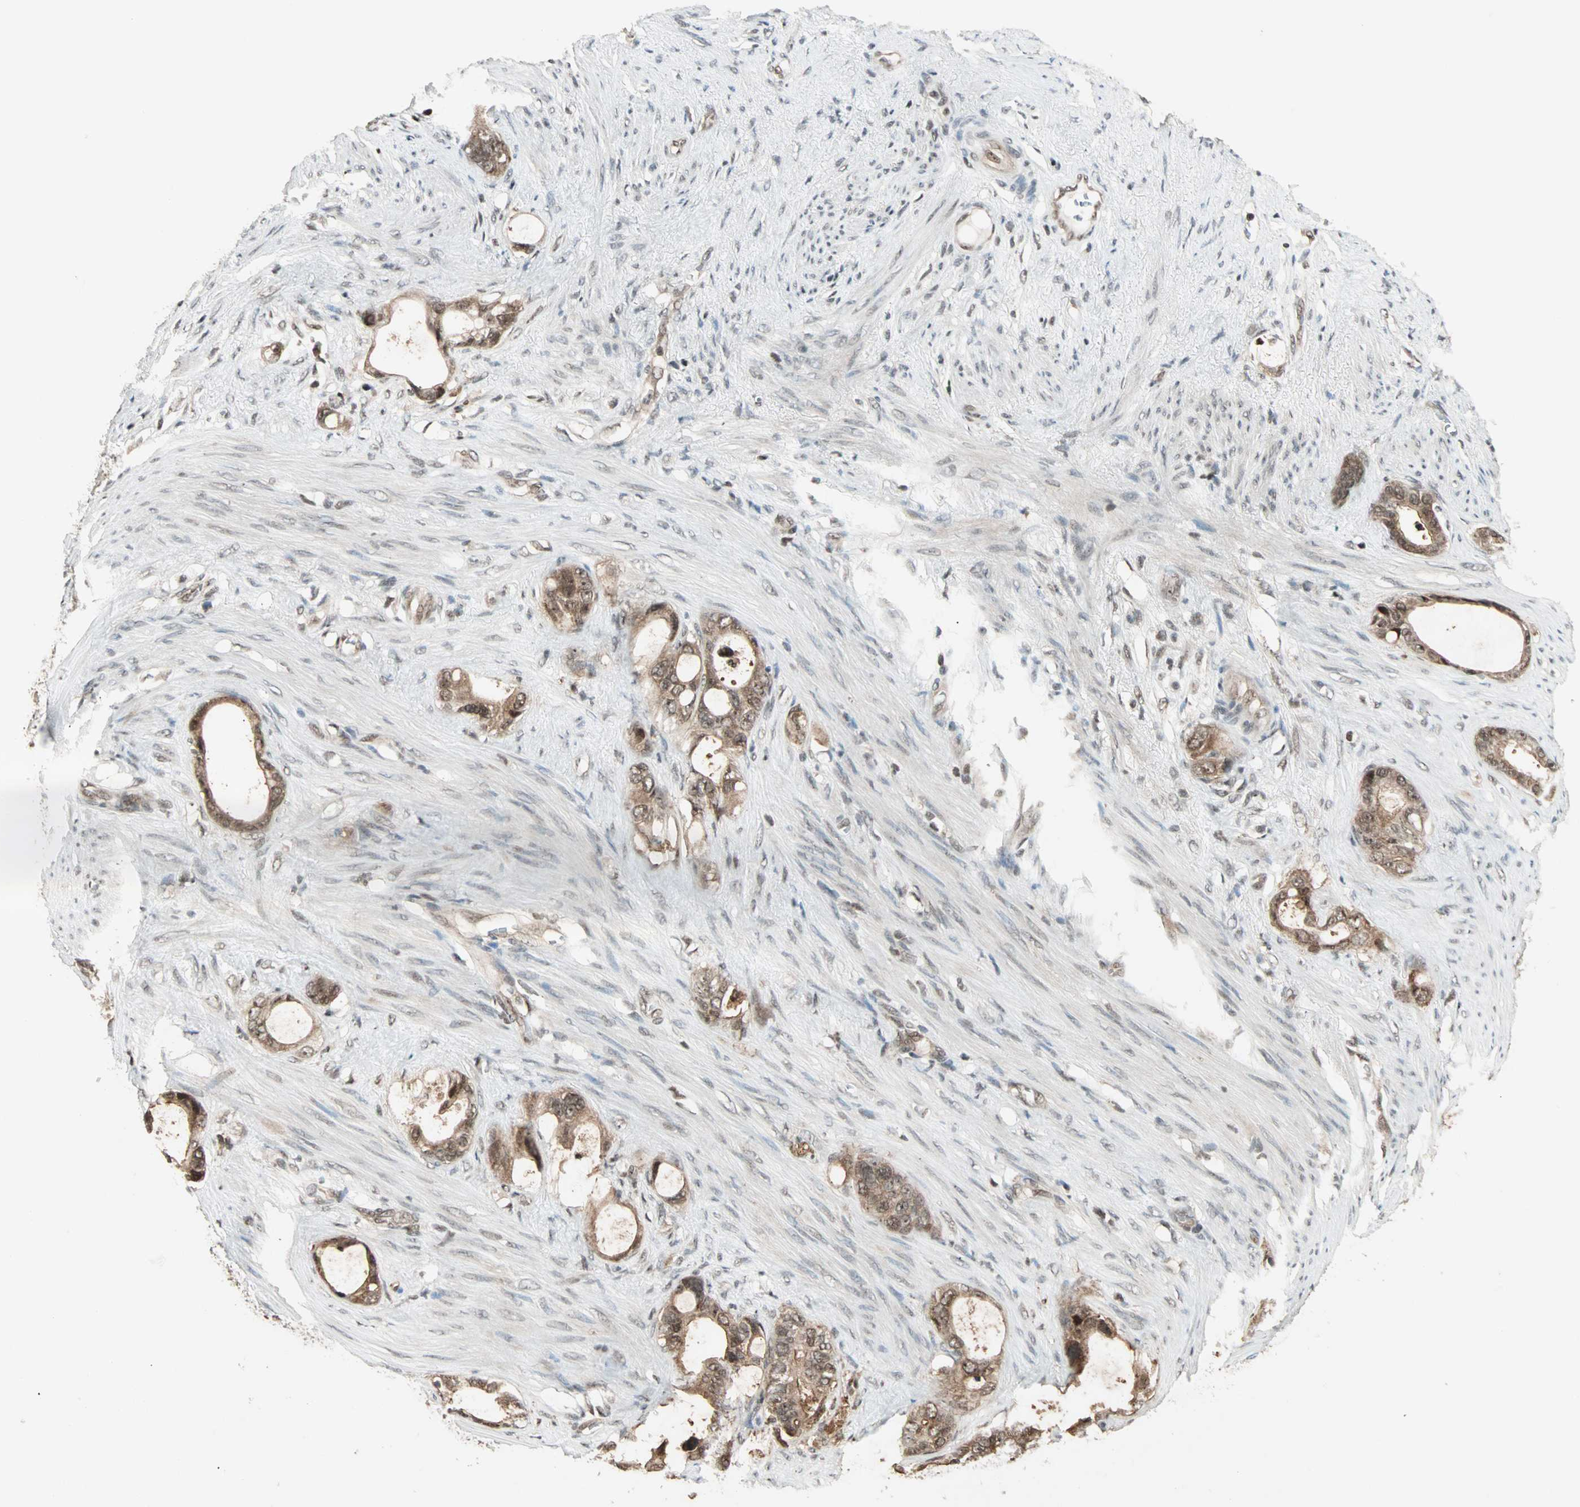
{"staining": {"intensity": "moderate", "quantity": ">75%", "location": "cytoplasmic/membranous,nuclear"}, "tissue": "stomach cancer", "cell_type": "Tumor cells", "image_type": "cancer", "snomed": [{"axis": "morphology", "description": "Adenocarcinoma, NOS"}, {"axis": "topography", "description": "Stomach"}], "caption": "Immunohistochemical staining of human adenocarcinoma (stomach) shows medium levels of moderate cytoplasmic/membranous and nuclear staining in about >75% of tumor cells.", "gene": "ZNF44", "patient": {"sex": "female", "age": 75}}